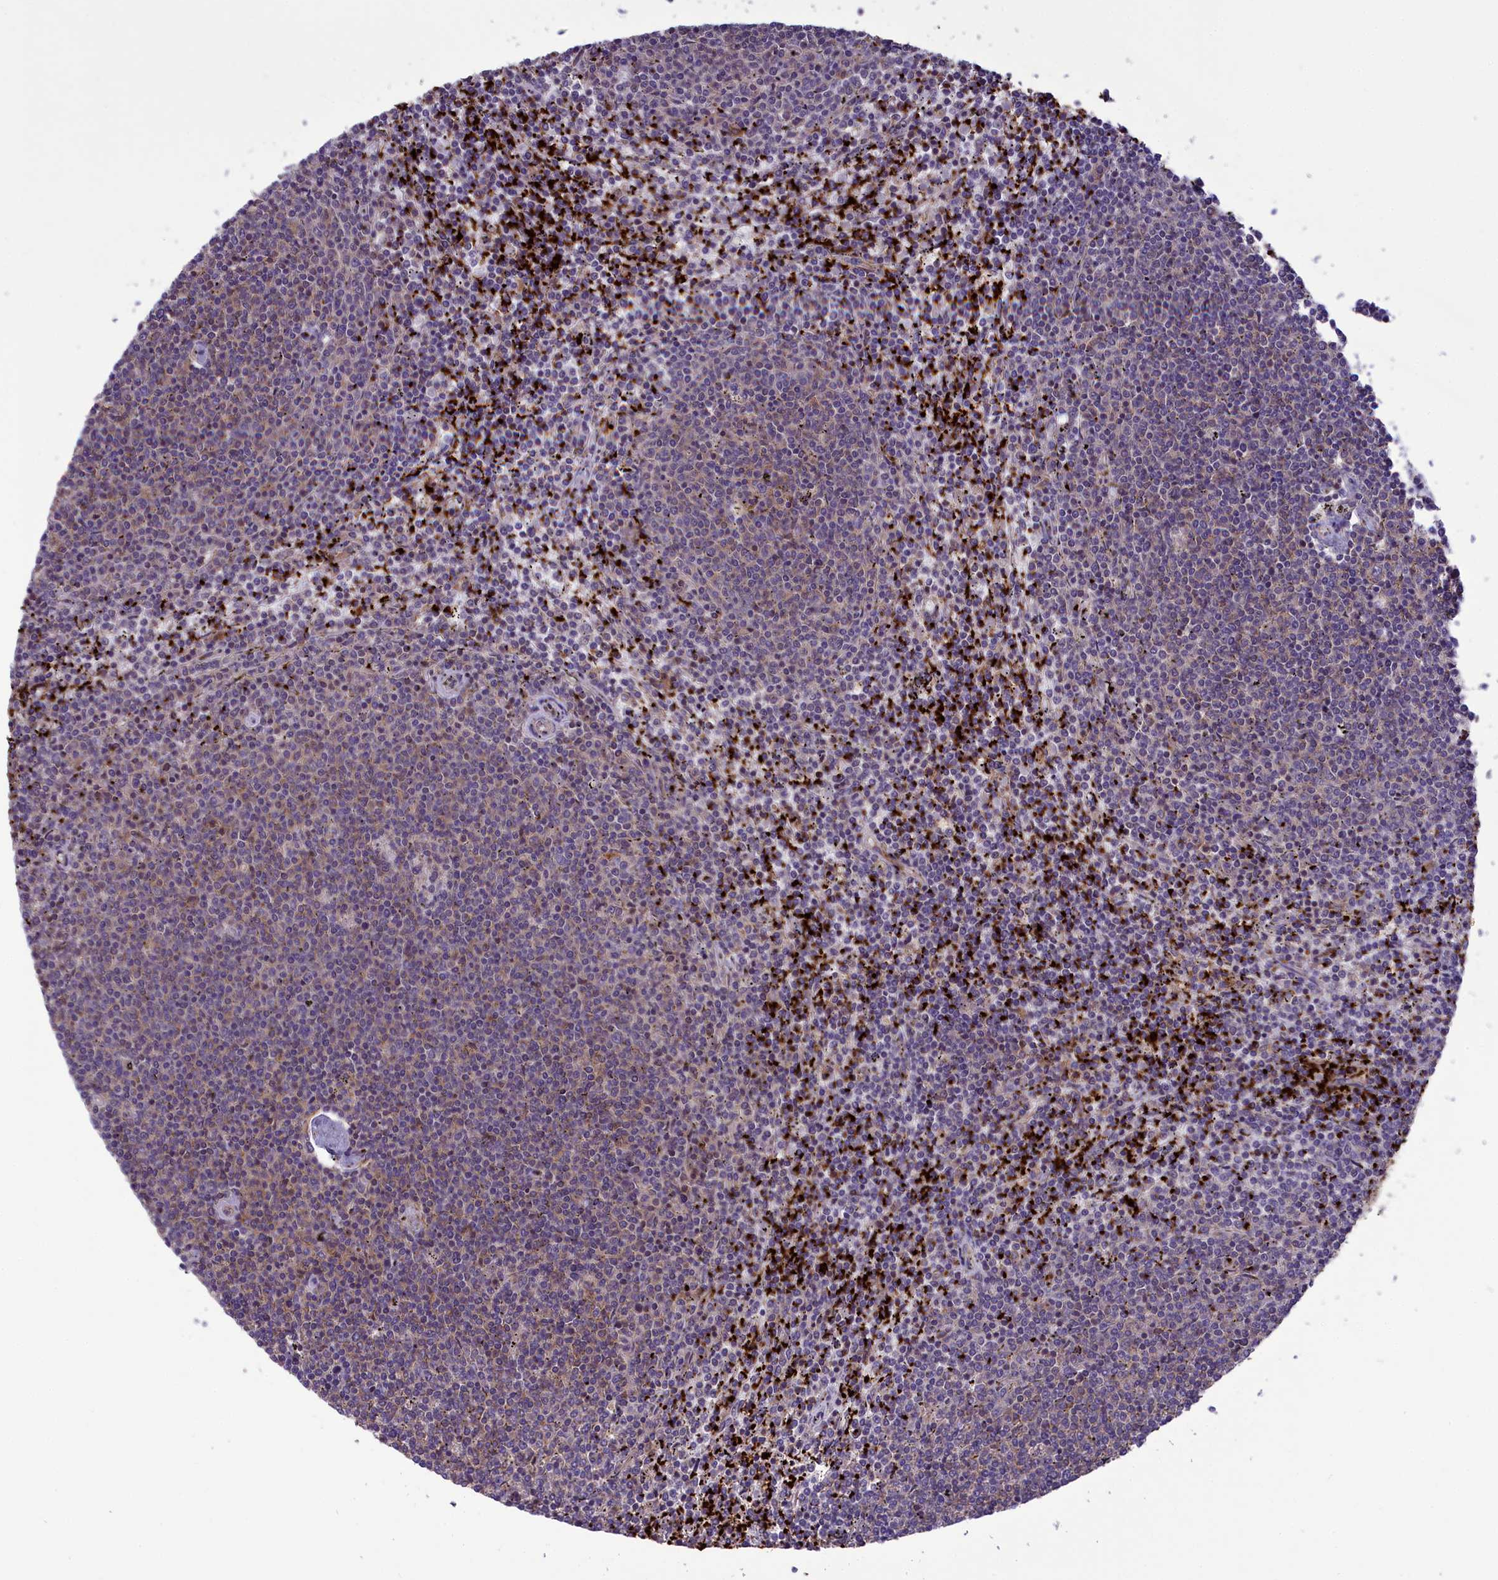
{"staining": {"intensity": "weak", "quantity": "<25%", "location": "cytoplasmic/membranous"}, "tissue": "lymphoma", "cell_type": "Tumor cells", "image_type": "cancer", "snomed": [{"axis": "morphology", "description": "Malignant lymphoma, non-Hodgkin's type, Low grade"}, {"axis": "topography", "description": "Spleen"}], "caption": "A high-resolution image shows immunohistochemistry staining of lymphoma, which displays no significant positivity in tumor cells.", "gene": "HEATR3", "patient": {"sex": "female", "age": 50}}